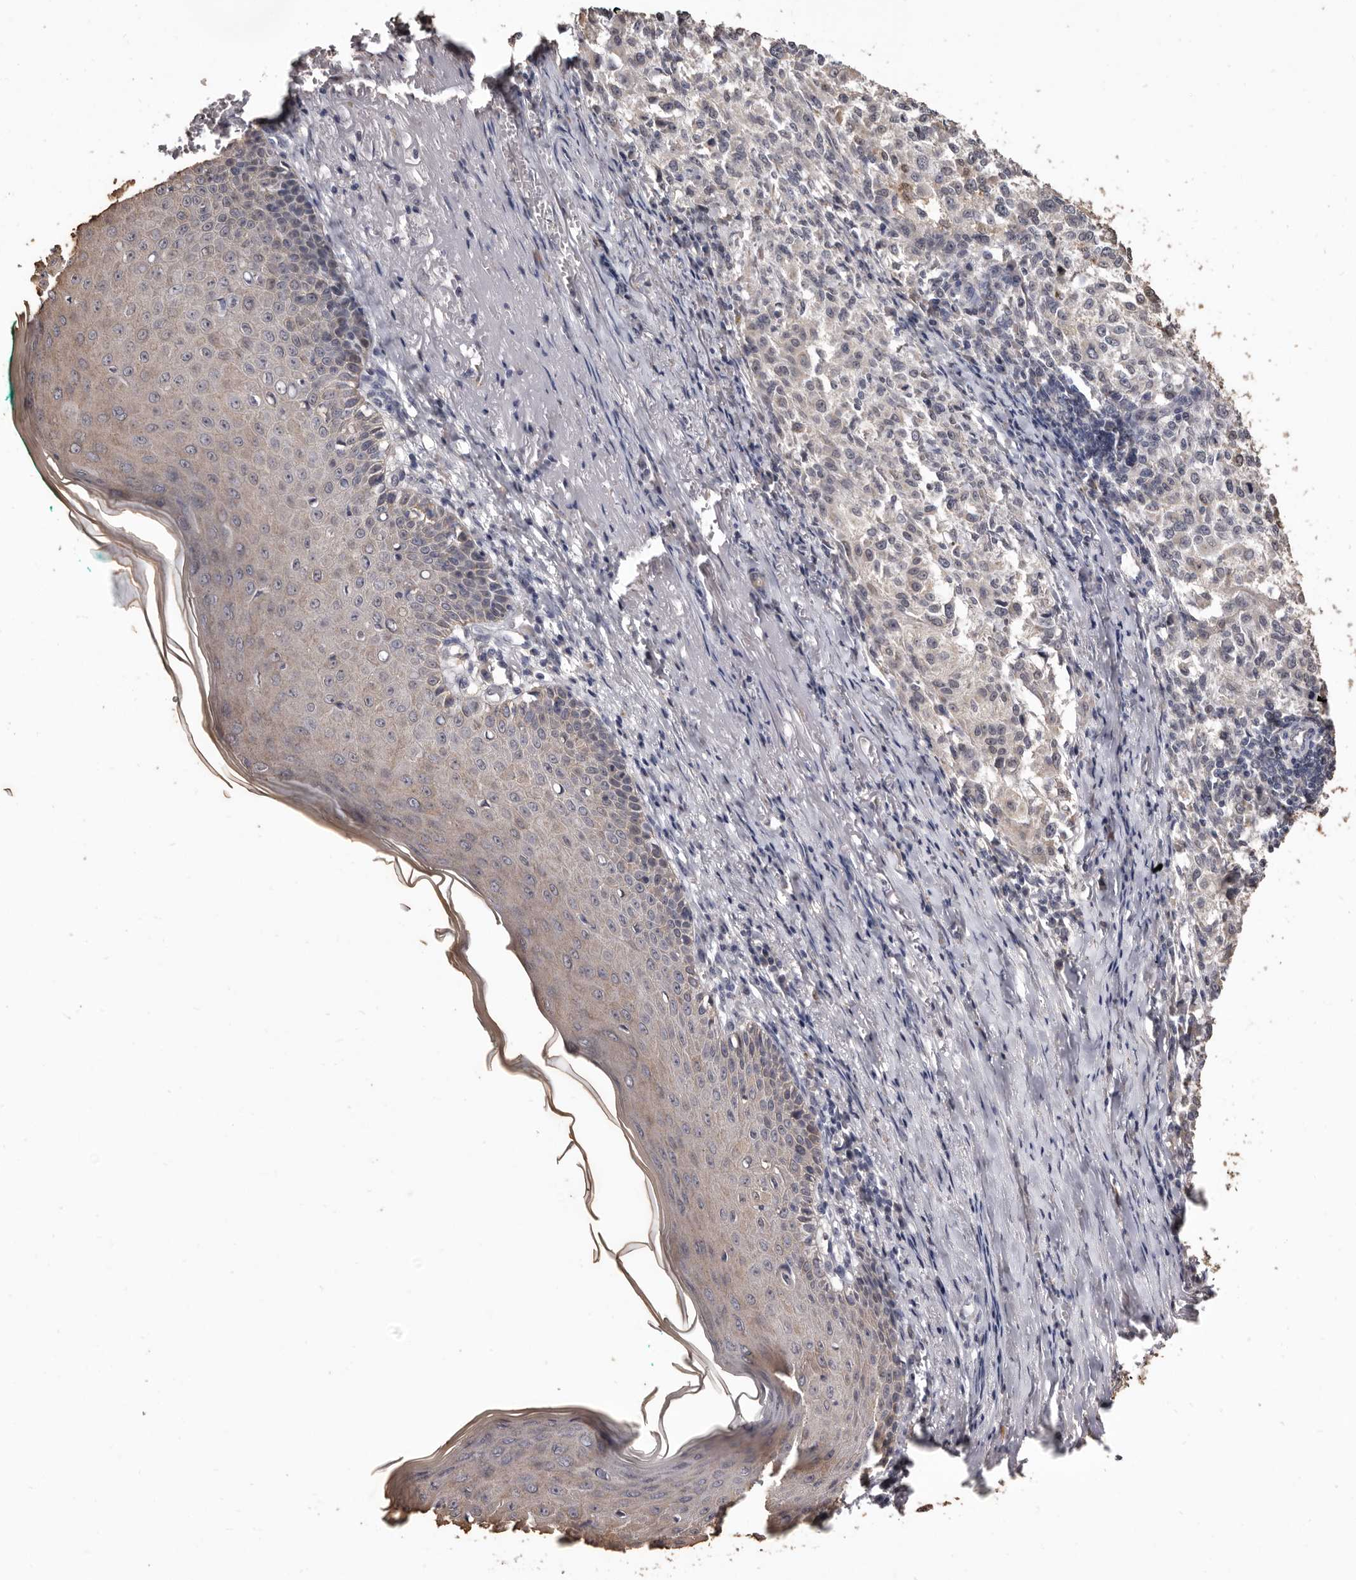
{"staining": {"intensity": "moderate", "quantity": "<25%", "location": "cytoplasmic/membranous"}, "tissue": "melanoma", "cell_type": "Tumor cells", "image_type": "cancer", "snomed": [{"axis": "morphology", "description": "Necrosis, NOS"}, {"axis": "morphology", "description": "Malignant melanoma, NOS"}, {"axis": "topography", "description": "Skin"}], "caption": "A brown stain labels moderate cytoplasmic/membranous positivity of a protein in melanoma tumor cells.", "gene": "INAVA", "patient": {"sex": "female", "age": 87}}